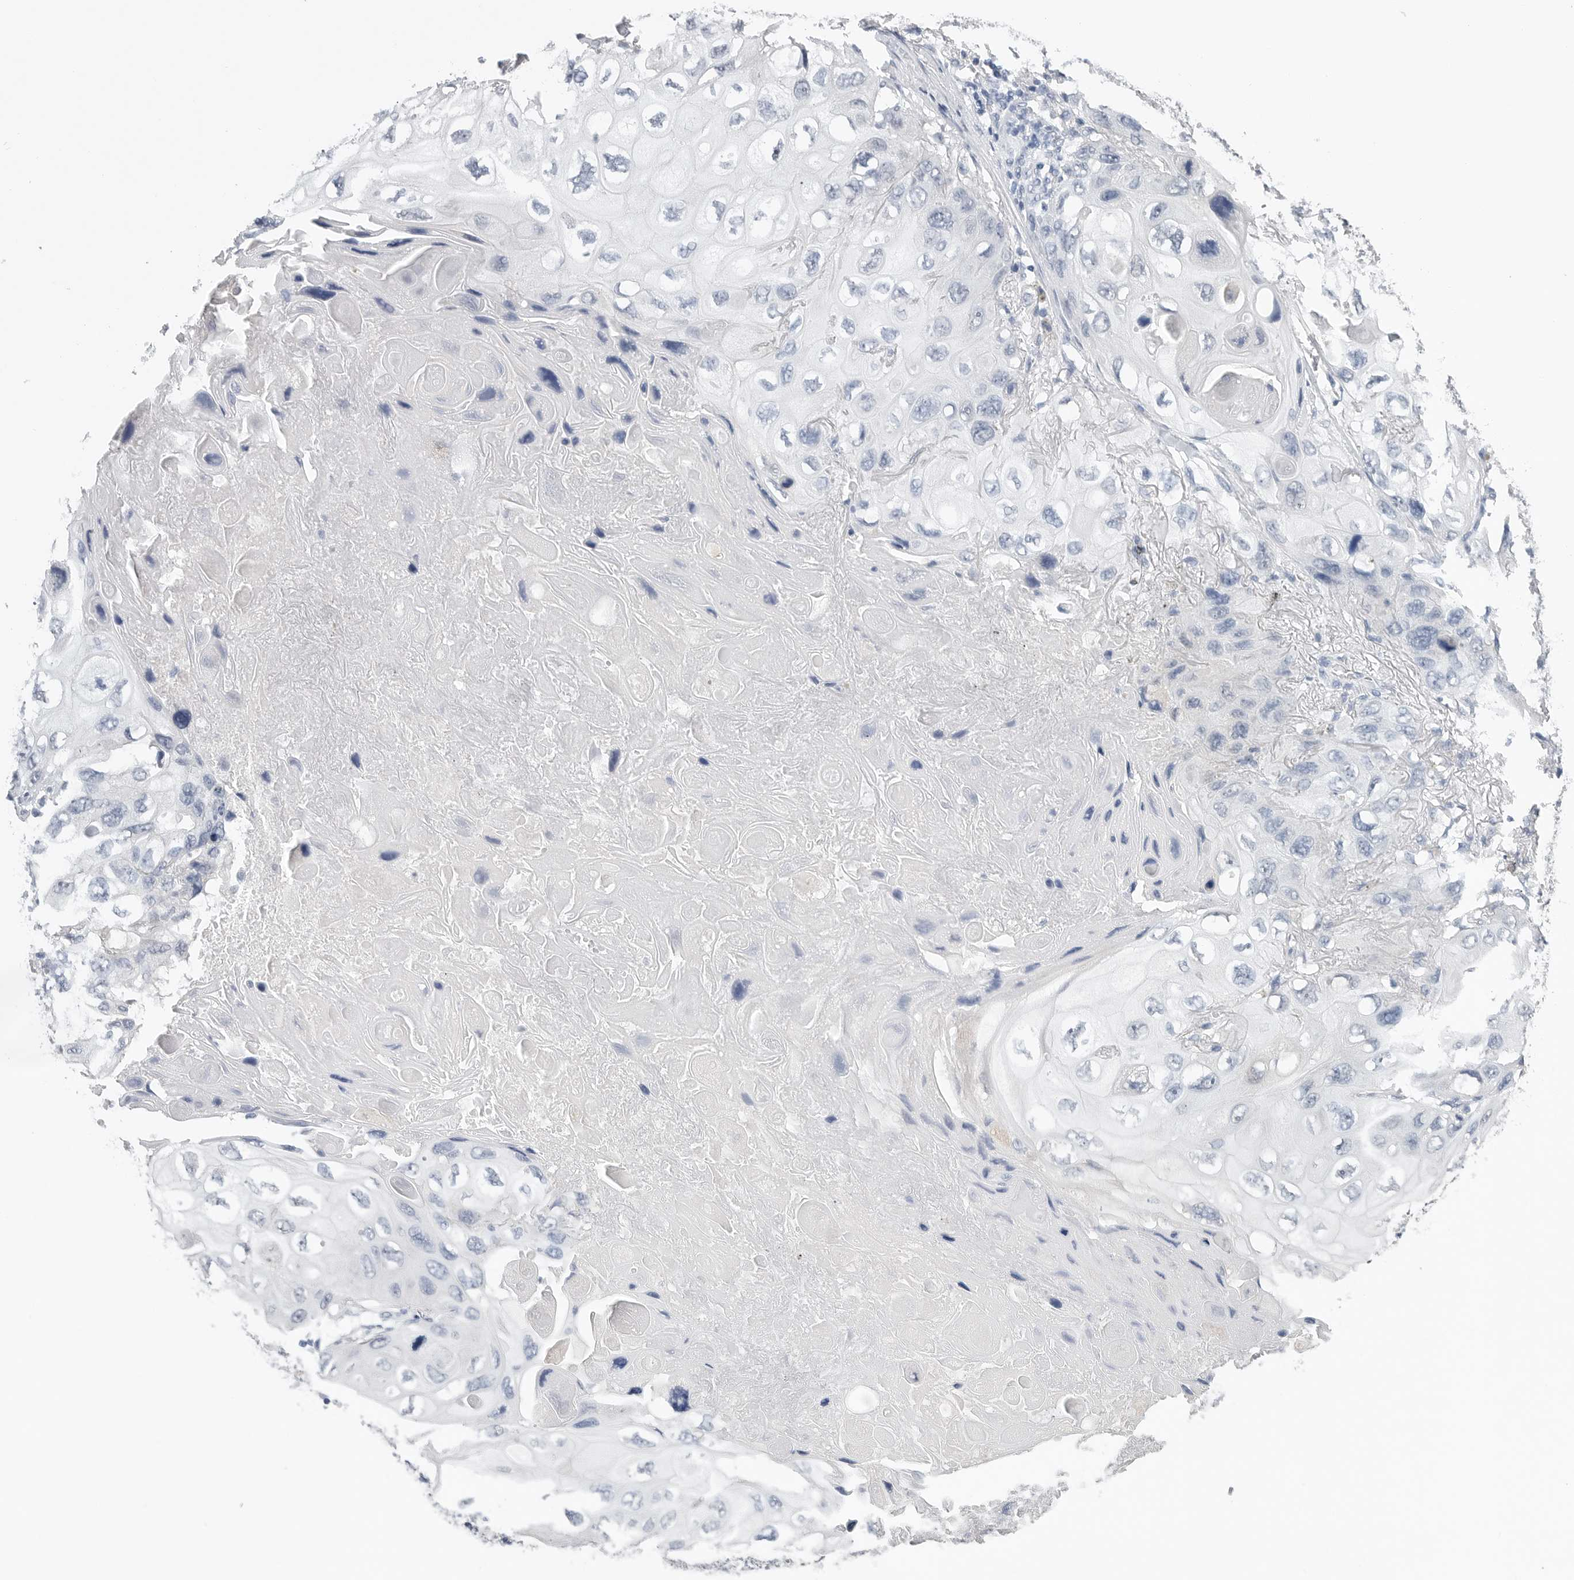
{"staining": {"intensity": "negative", "quantity": "none", "location": "none"}, "tissue": "lung cancer", "cell_type": "Tumor cells", "image_type": "cancer", "snomed": [{"axis": "morphology", "description": "Squamous cell carcinoma, NOS"}, {"axis": "topography", "description": "Lung"}], "caption": "The image reveals no significant expression in tumor cells of squamous cell carcinoma (lung).", "gene": "FABP6", "patient": {"sex": "female", "age": 73}}